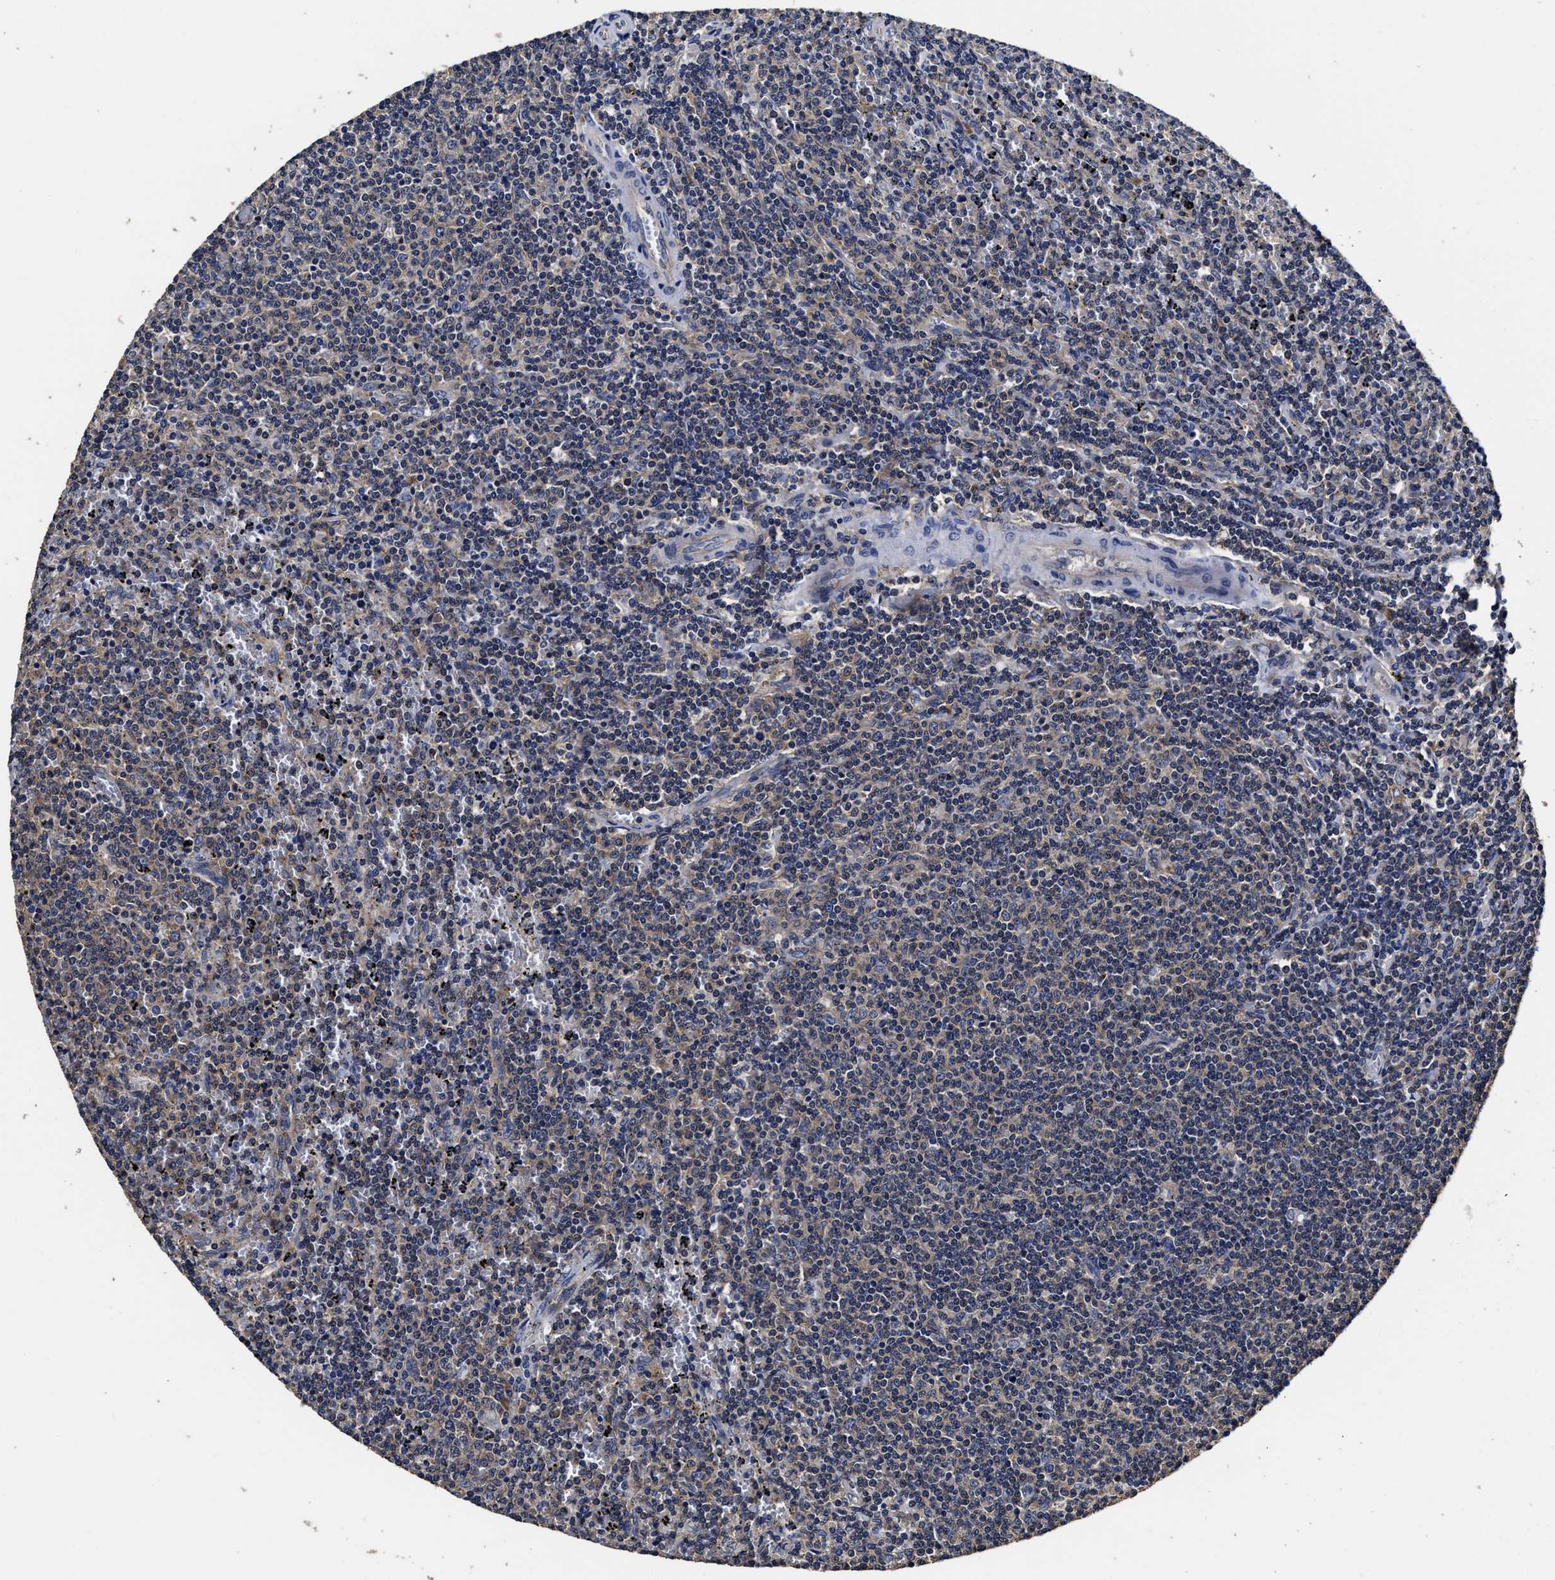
{"staining": {"intensity": "negative", "quantity": "none", "location": "none"}, "tissue": "lymphoma", "cell_type": "Tumor cells", "image_type": "cancer", "snomed": [{"axis": "morphology", "description": "Malignant lymphoma, non-Hodgkin's type, Low grade"}, {"axis": "topography", "description": "Spleen"}], "caption": "The image displays no staining of tumor cells in lymphoma.", "gene": "AVEN", "patient": {"sex": "female", "age": 50}}